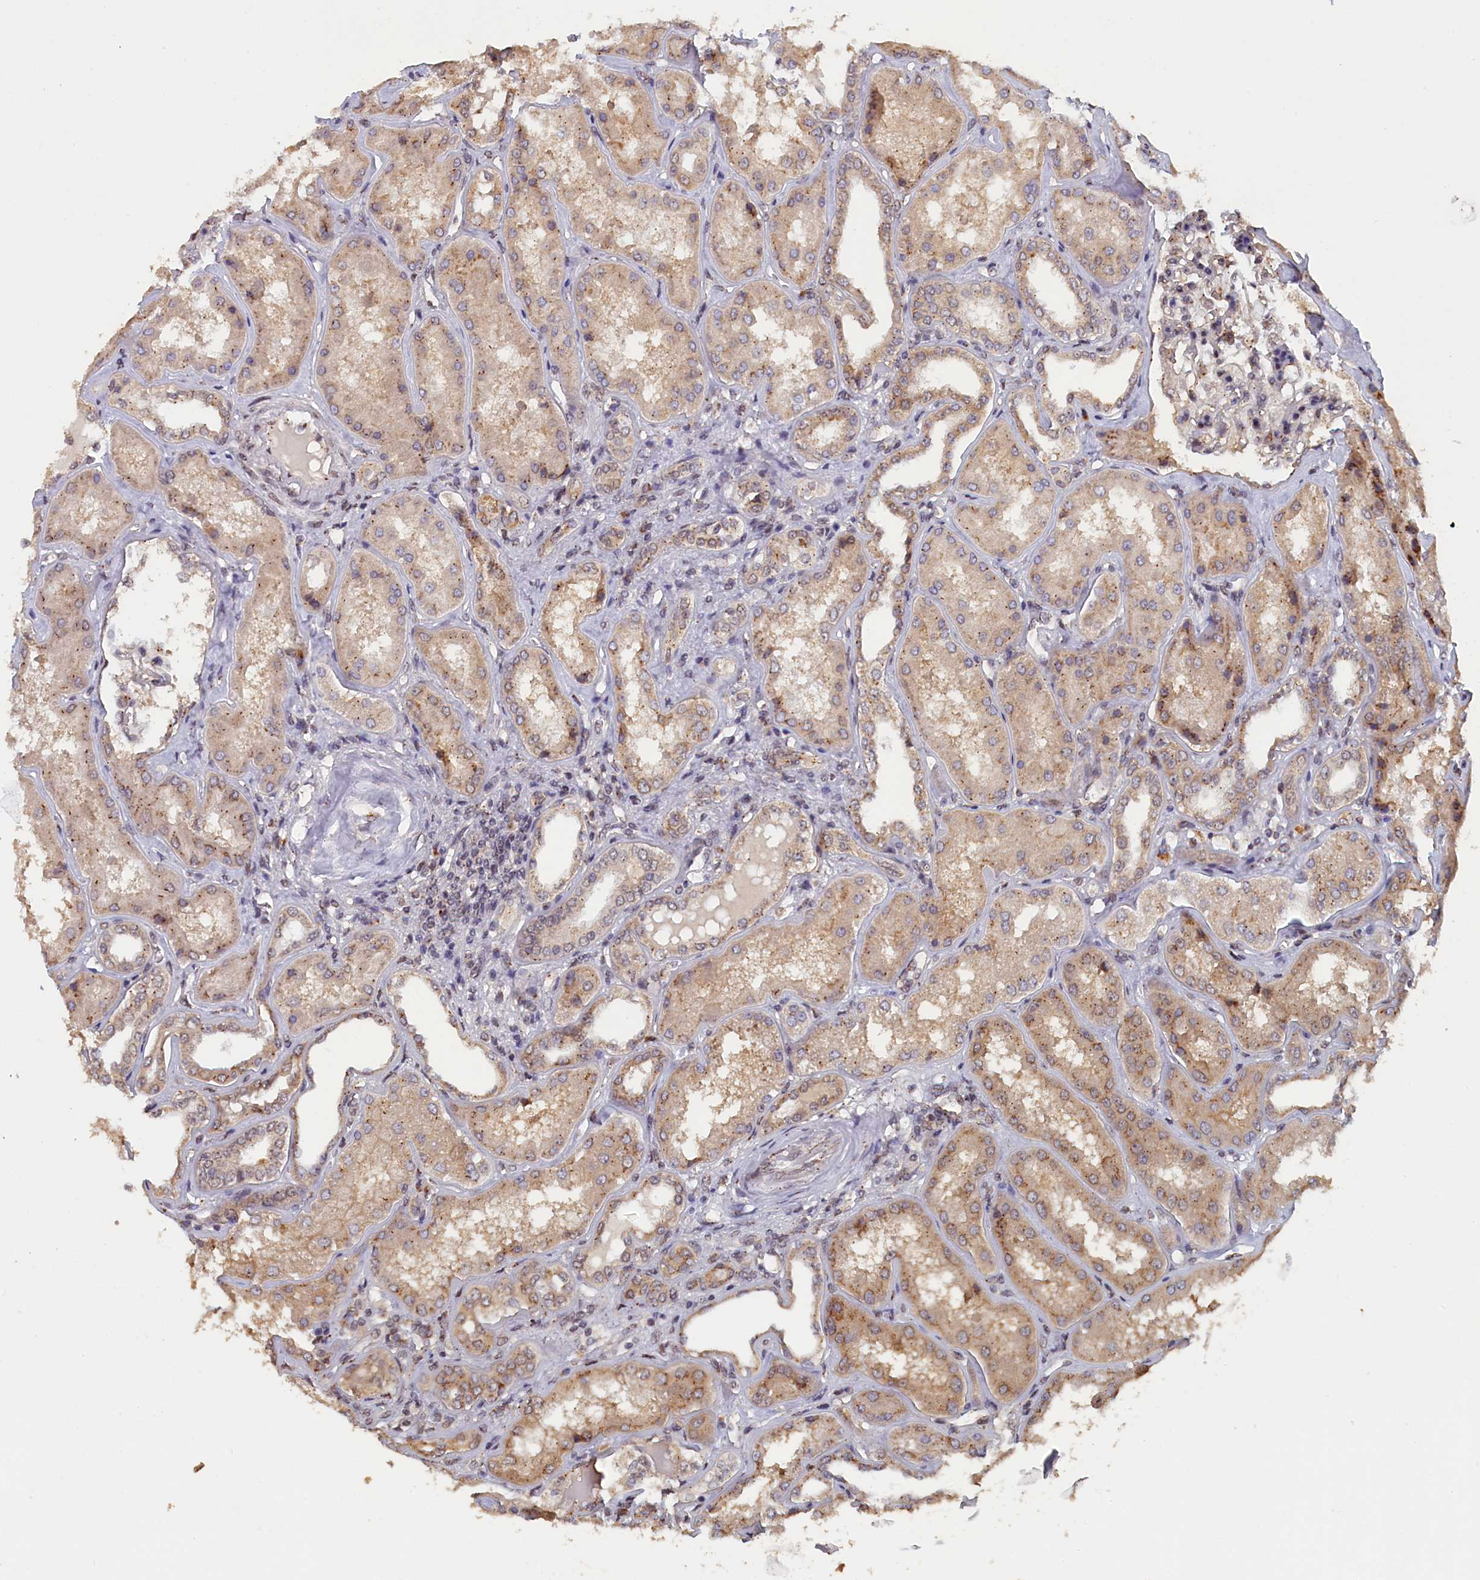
{"staining": {"intensity": "moderate", "quantity": "25%-75%", "location": "nuclear"}, "tissue": "kidney", "cell_type": "Cells in glomeruli", "image_type": "normal", "snomed": [{"axis": "morphology", "description": "Normal tissue, NOS"}, {"axis": "topography", "description": "Kidney"}], "caption": "This image demonstrates IHC staining of normal kidney, with medium moderate nuclear positivity in about 25%-75% of cells in glomeruli.", "gene": "PIGQ", "patient": {"sex": "female", "age": 56}}